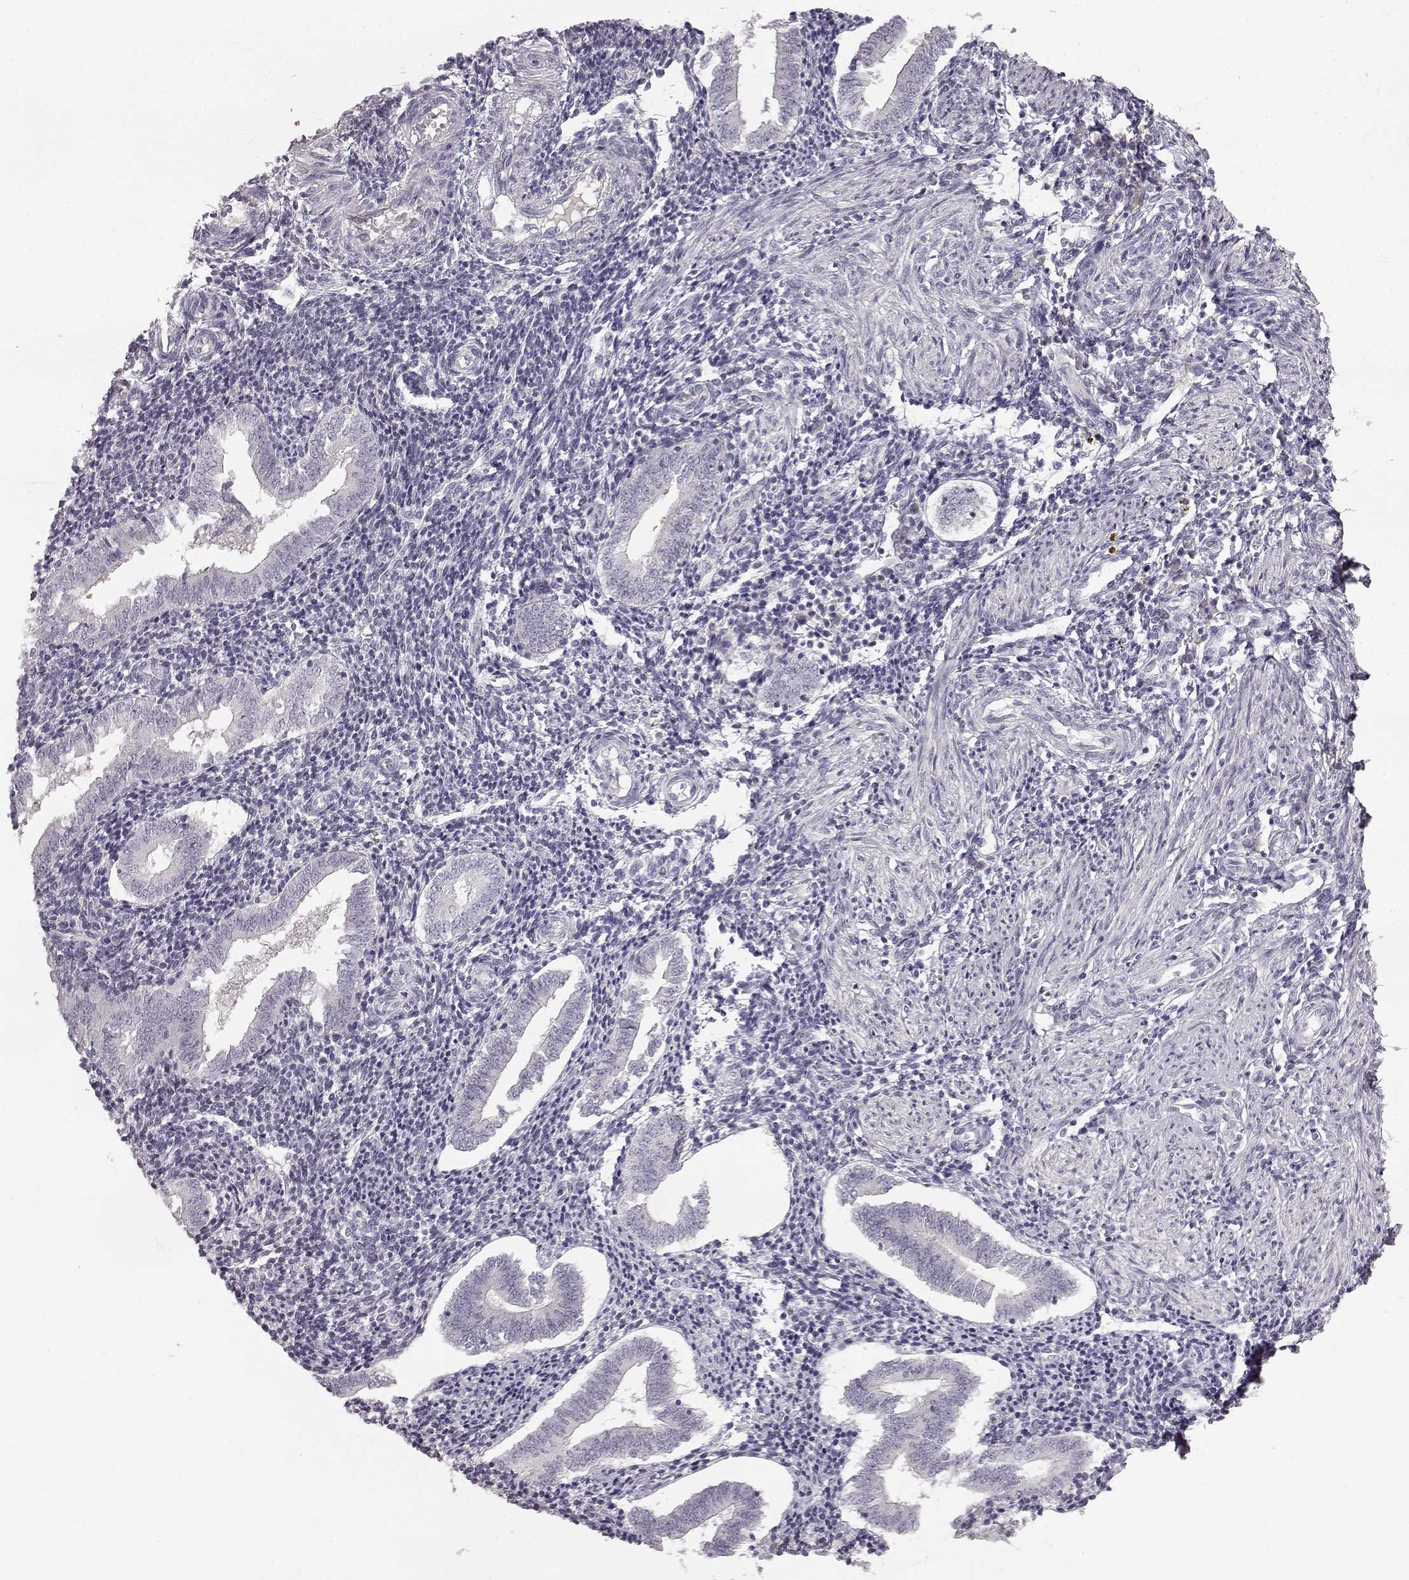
{"staining": {"intensity": "weak", "quantity": "25%-75%", "location": "cytoplasmic/membranous,nuclear"}, "tissue": "endometrium", "cell_type": "Cells in endometrial stroma", "image_type": "normal", "snomed": [{"axis": "morphology", "description": "Normal tissue, NOS"}, {"axis": "topography", "description": "Endometrium"}], "caption": "A histopathology image of human endometrium stained for a protein exhibits weak cytoplasmic/membranous,nuclear brown staining in cells in endometrial stroma. The protein is shown in brown color, while the nuclei are stained blue.", "gene": "SPAG17", "patient": {"sex": "female", "age": 25}}